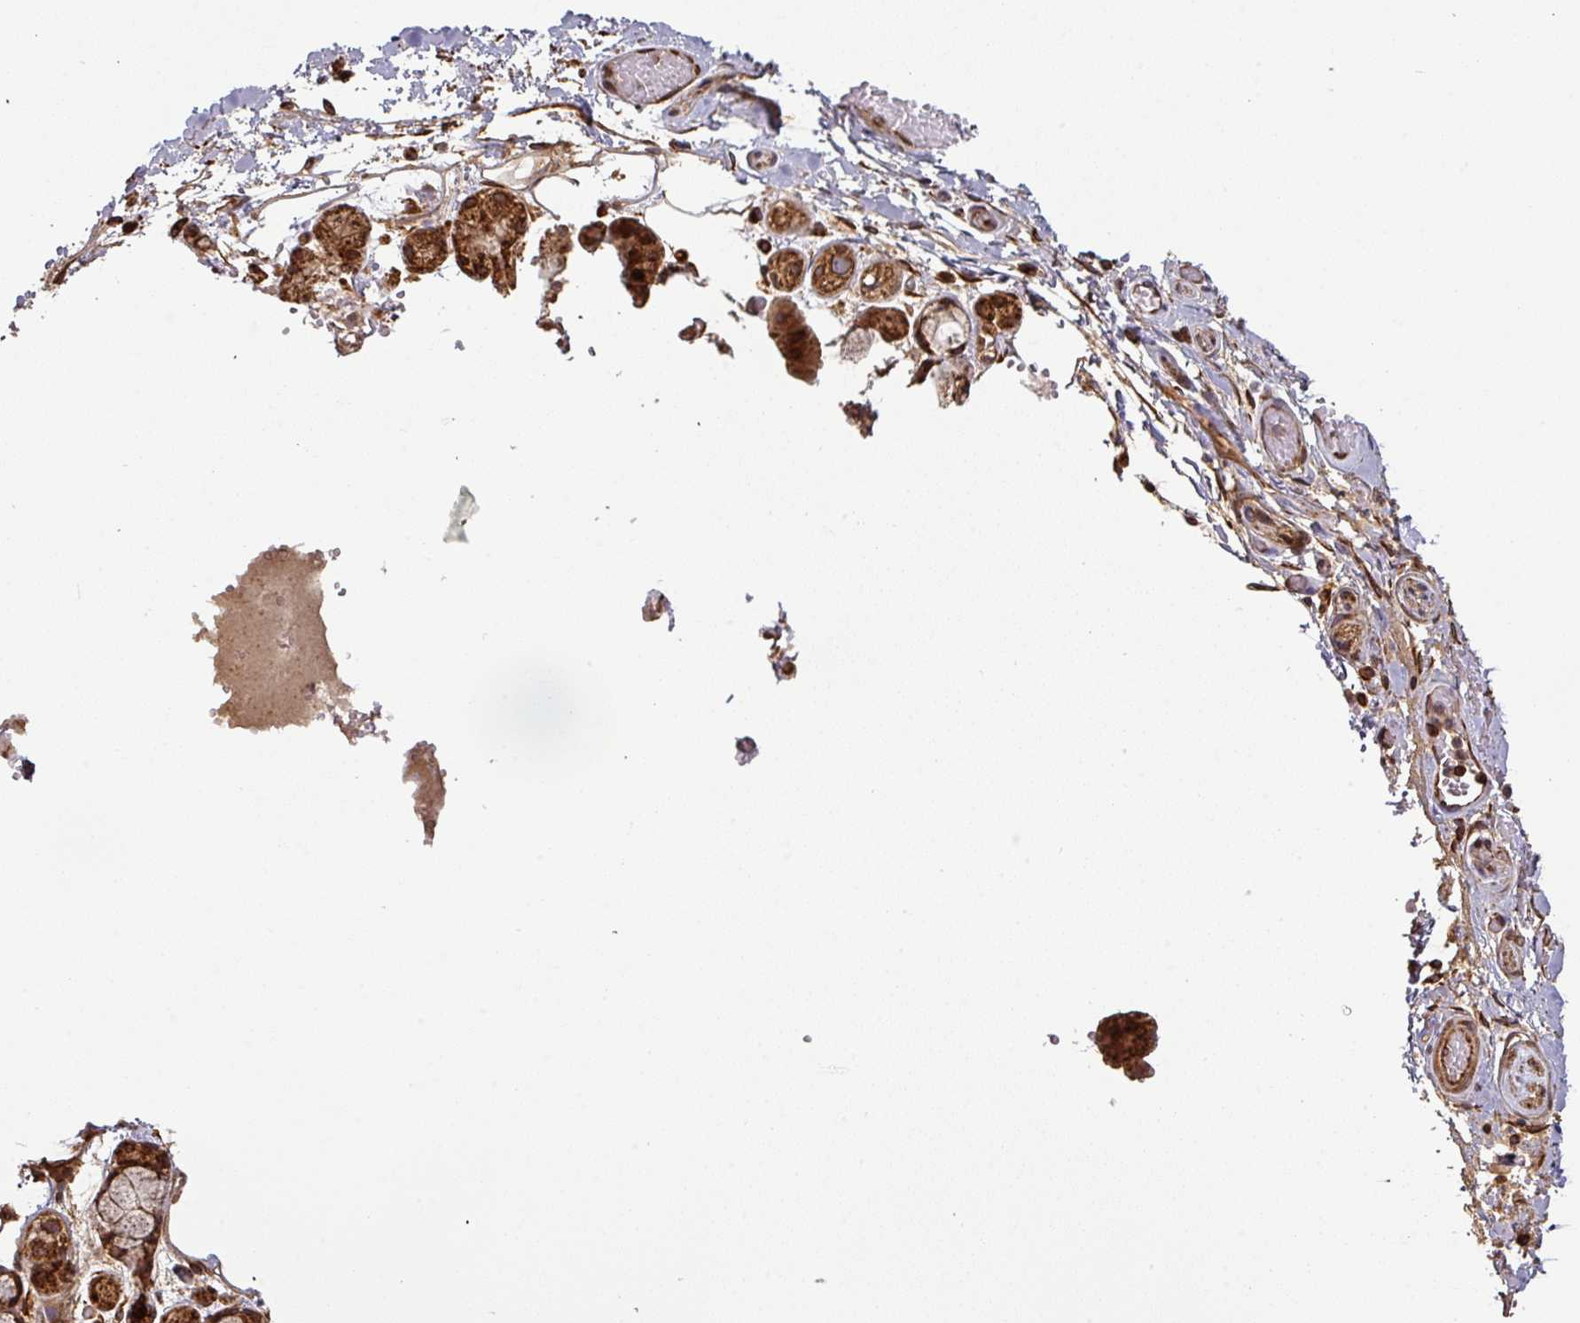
{"staining": {"intensity": "strong", "quantity": ">75%", "location": "cytoplasmic/membranous"}, "tissue": "salivary gland", "cell_type": "Glandular cells", "image_type": "normal", "snomed": [{"axis": "morphology", "description": "Normal tissue, NOS"}, {"axis": "topography", "description": "Salivary gland"}], "caption": "Immunohistochemical staining of unremarkable salivary gland shows high levels of strong cytoplasmic/membranous expression in about >75% of glandular cells.", "gene": "TRAP1", "patient": {"sex": "male", "age": 82}}